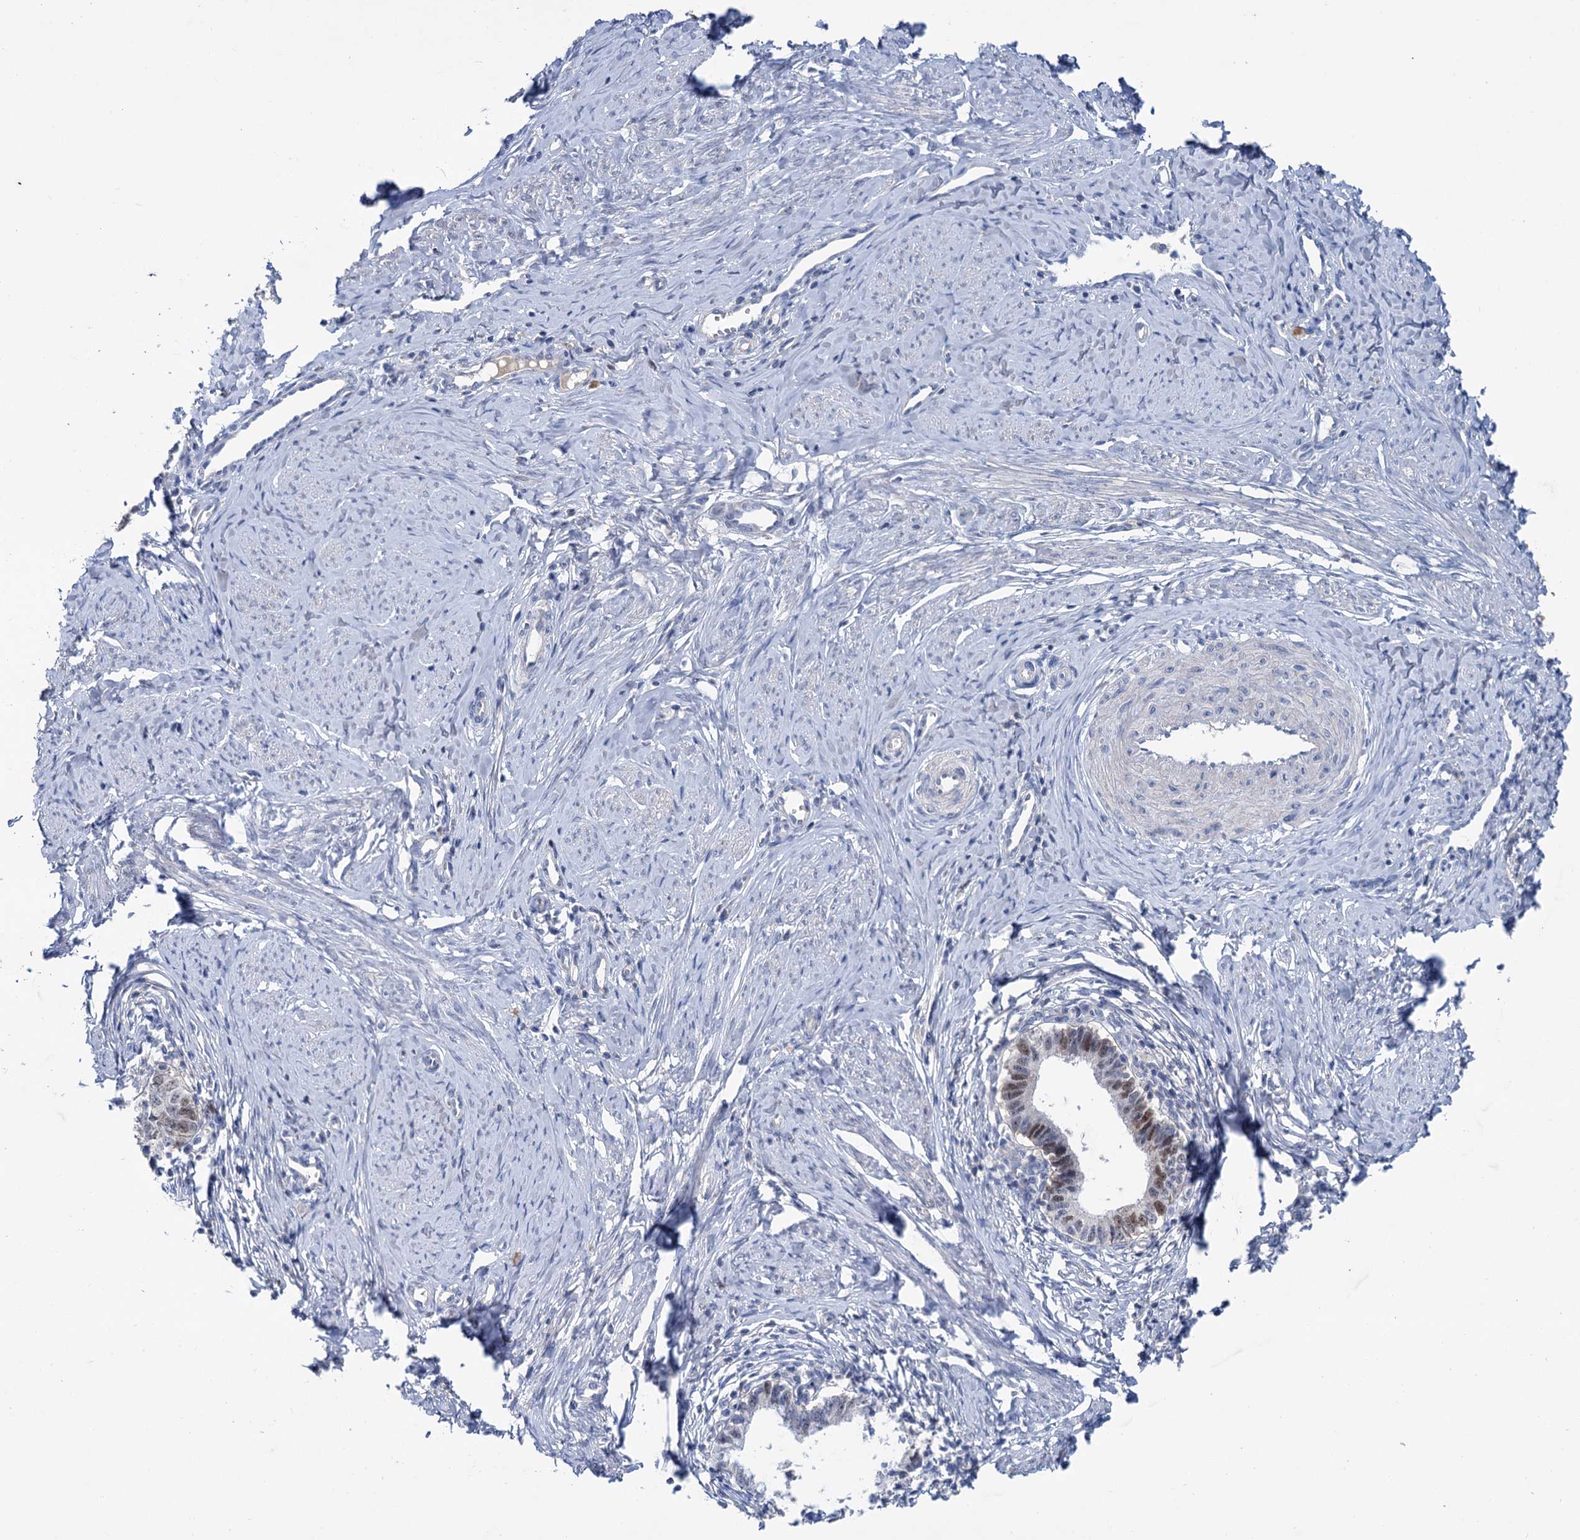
{"staining": {"intensity": "moderate", "quantity": "25%-75%", "location": "nuclear"}, "tissue": "cervical cancer", "cell_type": "Tumor cells", "image_type": "cancer", "snomed": [{"axis": "morphology", "description": "Adenocarcinoma, NOS"}, {"axis": "topography", "description": "Cervix"}], "caption": "Immunohistochemistry (IHC) image of neoplastic tissue: cervical cancer (adenocarcinoma) stained using IHC reveals medium levels of moderate protein expression localized specifically in the nuclear of tumor cells, appearing as a nuclear brown color.", "gene": "FAM111B", "patient": {"sex": "female", "age": 36}}